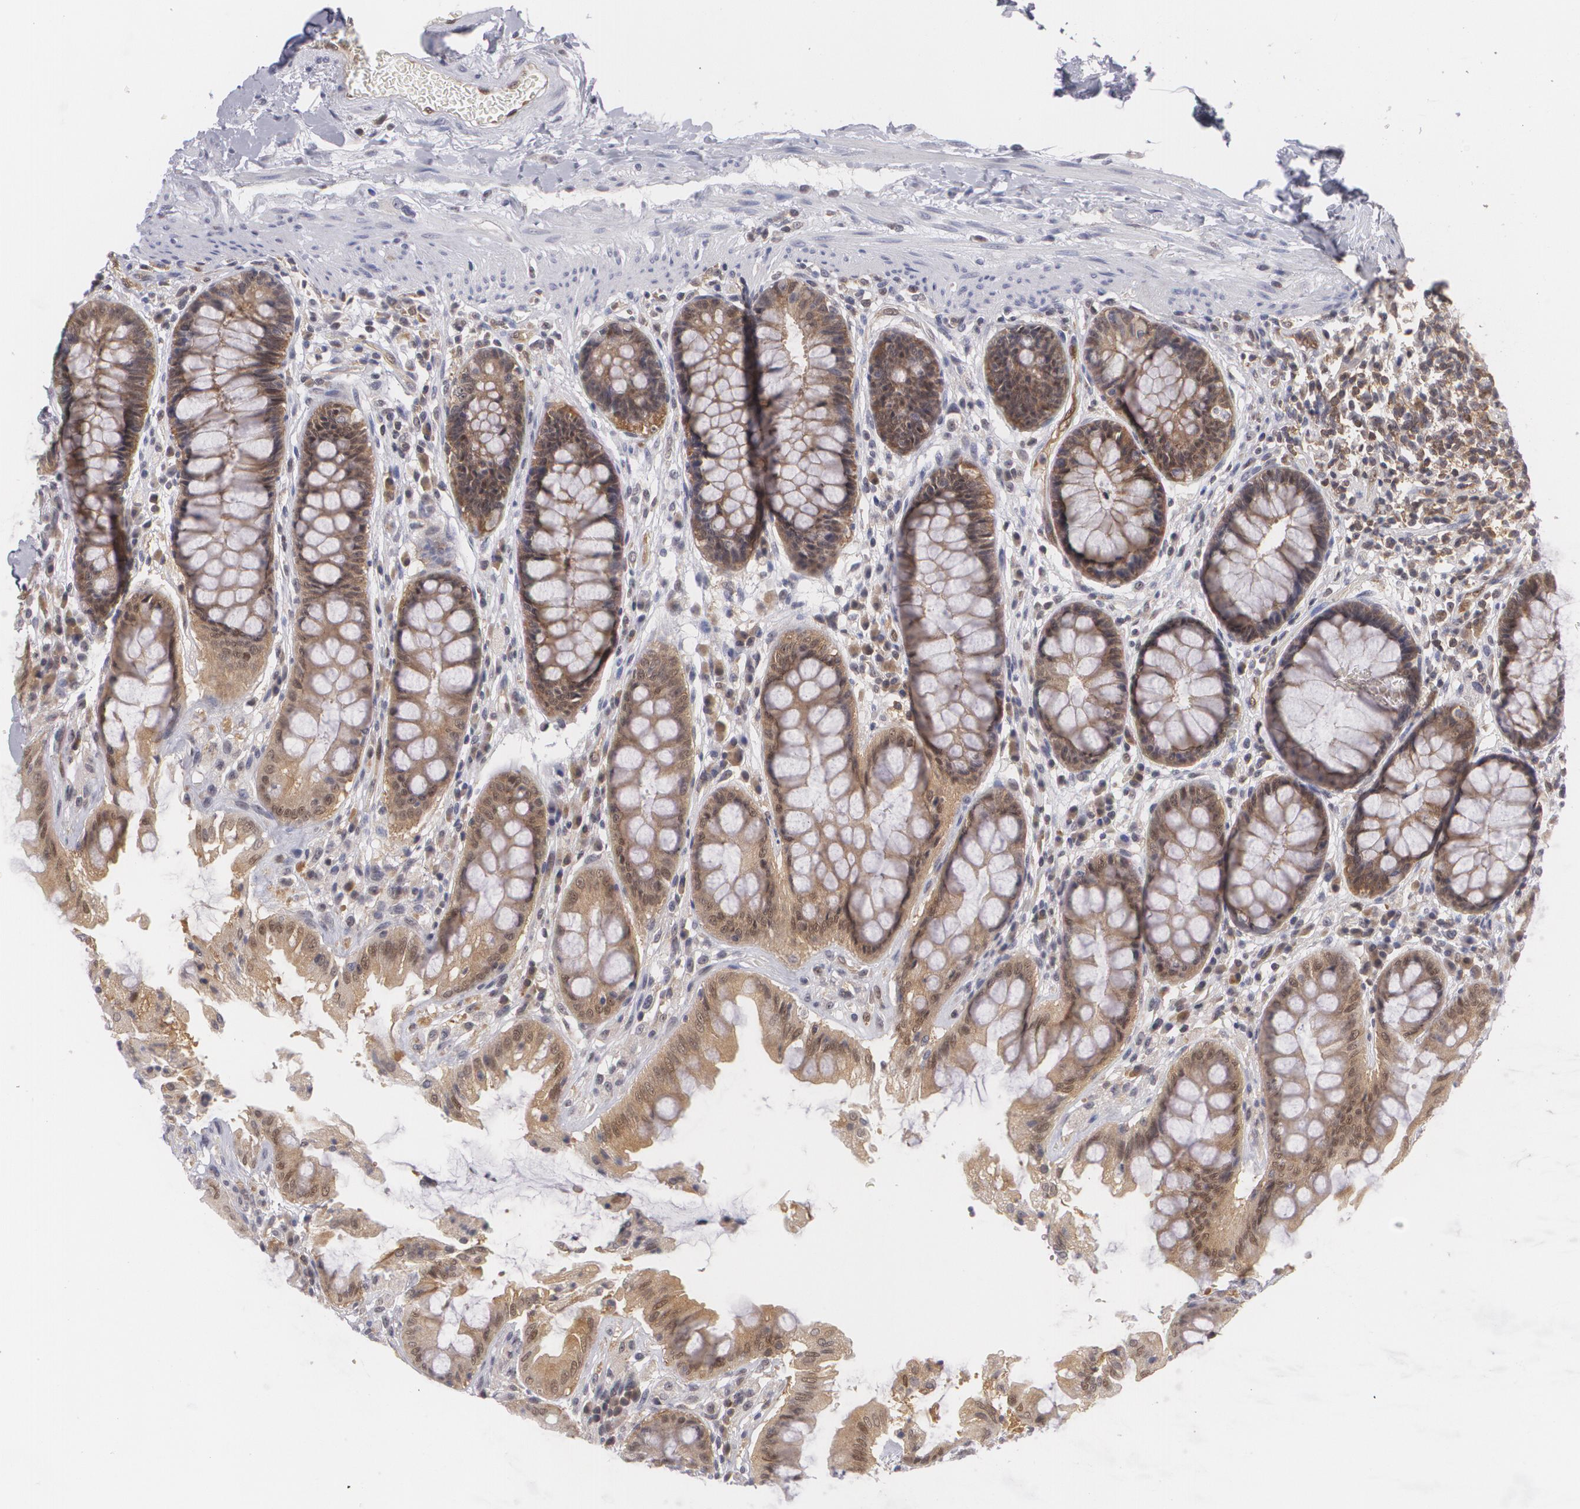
{"staining": {"intensity": "moderate", "quantity": ">75%", "location": "cytoplasmic/membranous,nuclear"}, "tissue": "rectum", "cell_type": "Glandular cells", "image_type": "normal", "snomed": [{"axis": "morphology", "description": "Normal tissue, NOS"}, {"axis": "topography", "description": "Rectum"}], "caption": "Moderate cytoplasmic/membranous,nuclear positivity is seen in about >75% of glandular cells in benign rectum.", "gene": "BCL10", "patient": {"sex": "female", "age": 46}}